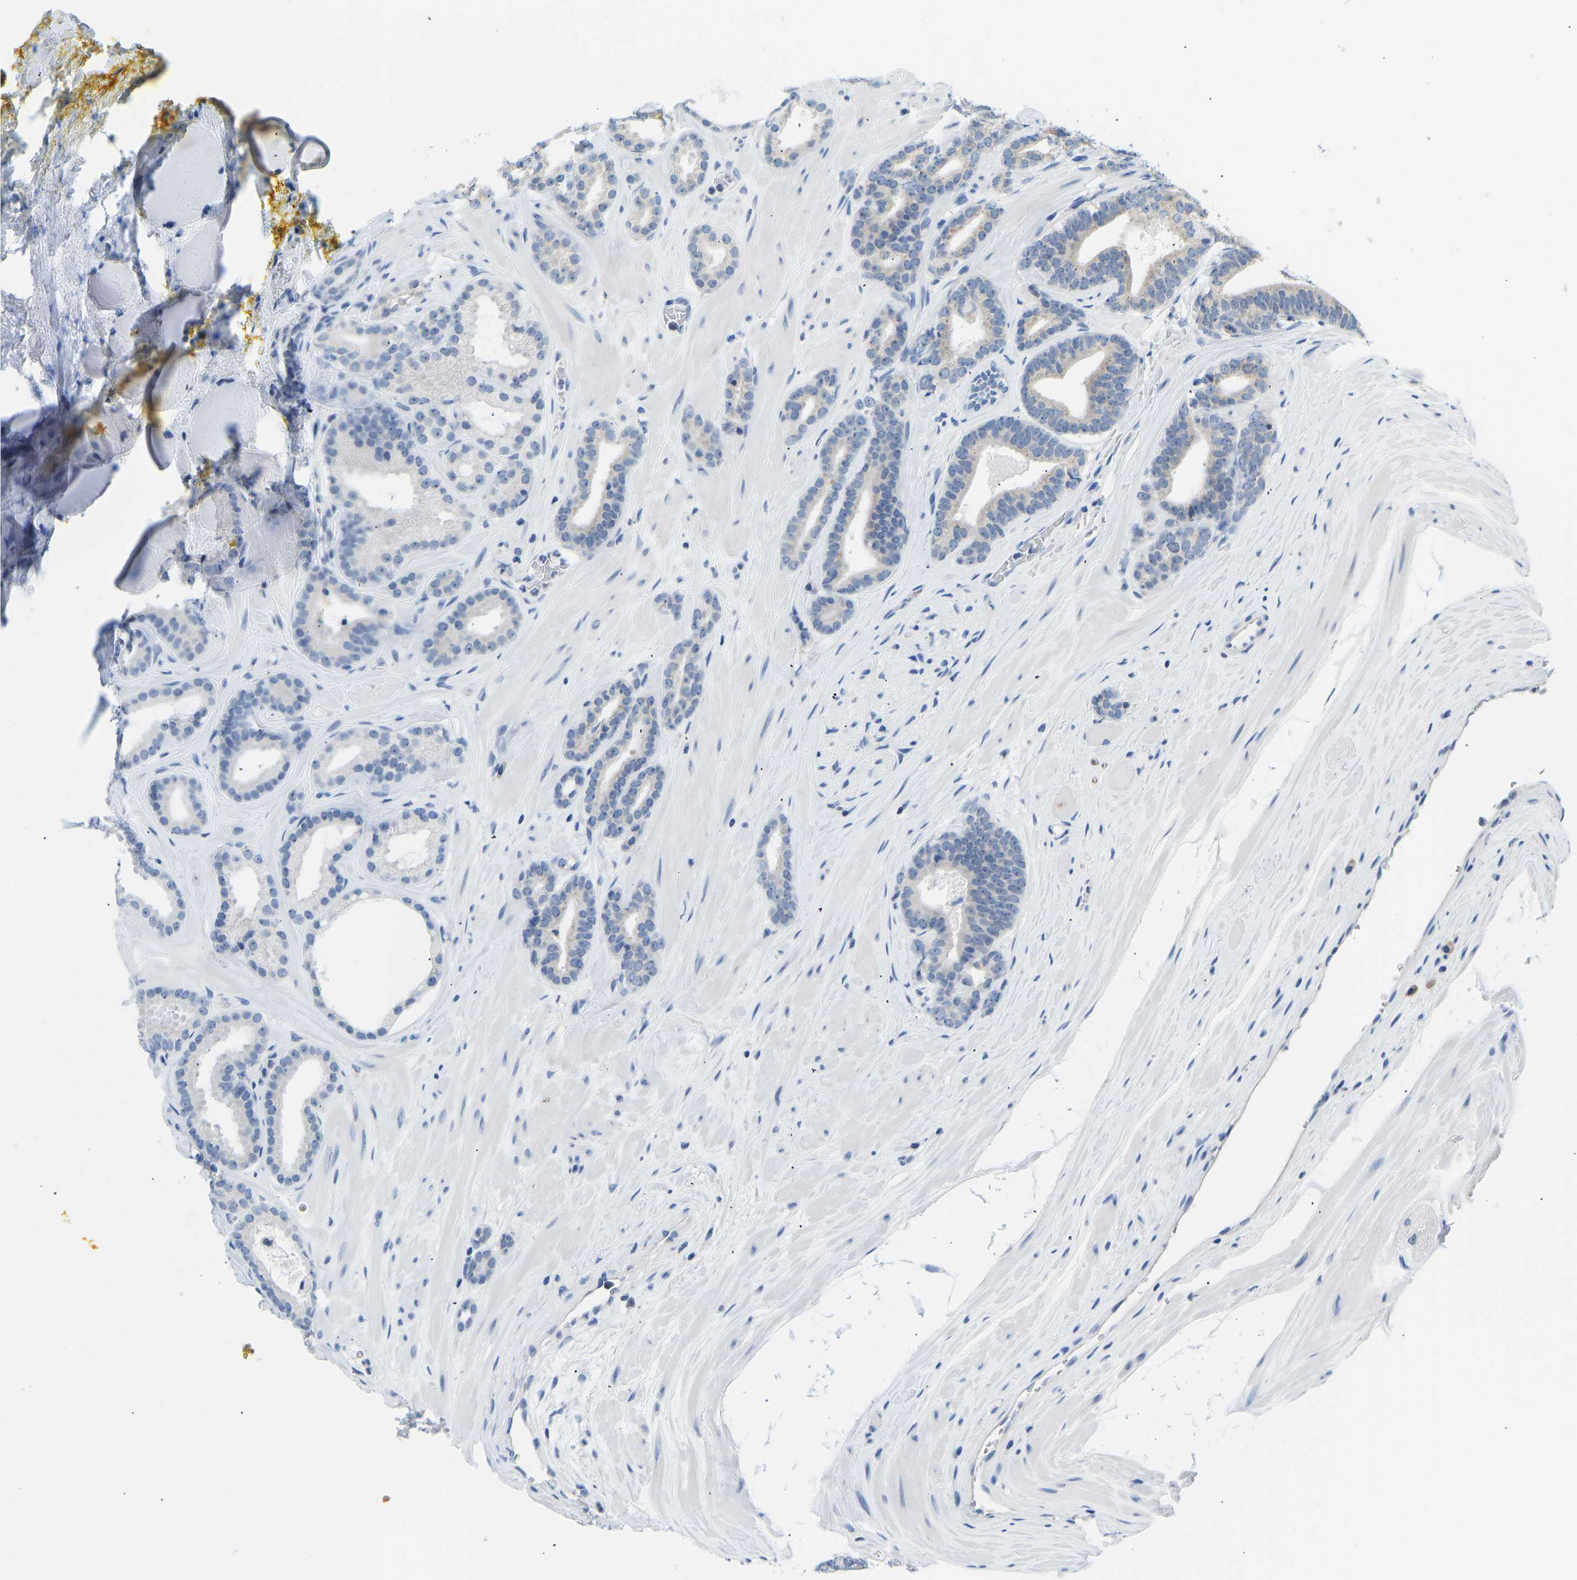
{"staining": {"intensity": "moderate", "quantity": "<25%", "location": "cytoplasmic/membranous"}, "tissue": "prostate cancer", "cell_type": "Tumor cells", "image_type": "cancer", "snomed": [{"axis": "morphology", "description": "Adenocarcinoma, High grade"}, {"axis": "topography", "description": "Prostate"}], "caption": "A brown stain shows moderate cytoplasmic/membranous staining of a protein in adenocarcinoma (high-grade) (prostate) tumor cells. The staining was performed using DAB, with brown indicating positive protein expression. Nuclei are stained blue with hematoxylin.", "gene": "VRK1", "patient": {"sex": "male", "age": 60}}